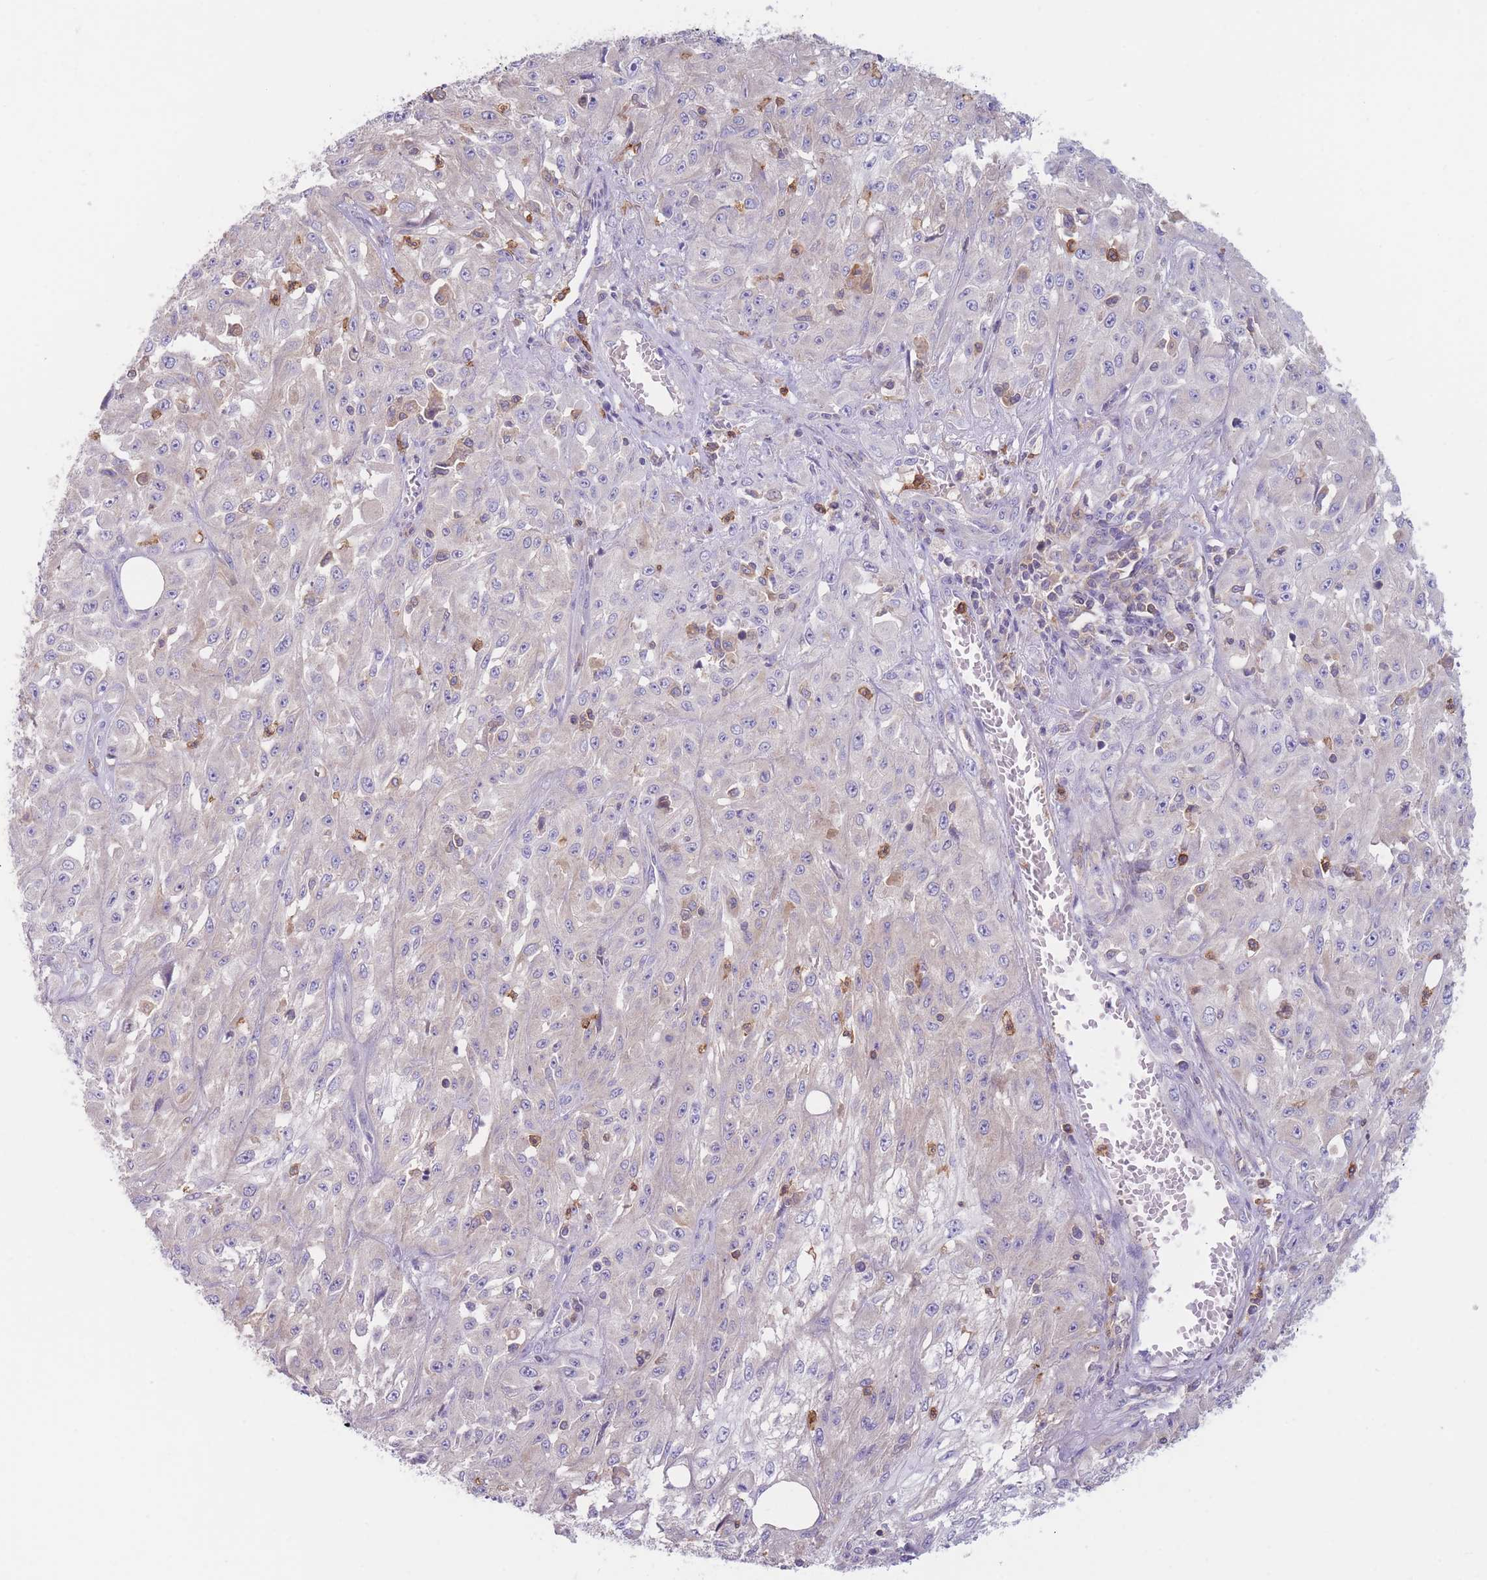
{"staining": {"intensity": "negative", "quantity": "none", "location": "none"}, "tissue": "skin cancer", "cell_type": "Tumor cells", "image_type": "cancer", "snomed": [{"axis": "morphology", "description": "Squamous cell carcinoma, NOS"}, {"axis": "morphology", "description": "Squamous cell carcinoma, metastatic, NOS"}, {"axis": "topography", "description": "Skin"}, {"axis": "topography", "description": "Lymph node"}], "caption": "An image of metastatic squamous cell carcinoma (skin) stained for a protein demonstrates no brown staining in tumor cells.", "gene": "ST3GAL4", "patient": {"sex": "male", "age": 75}}